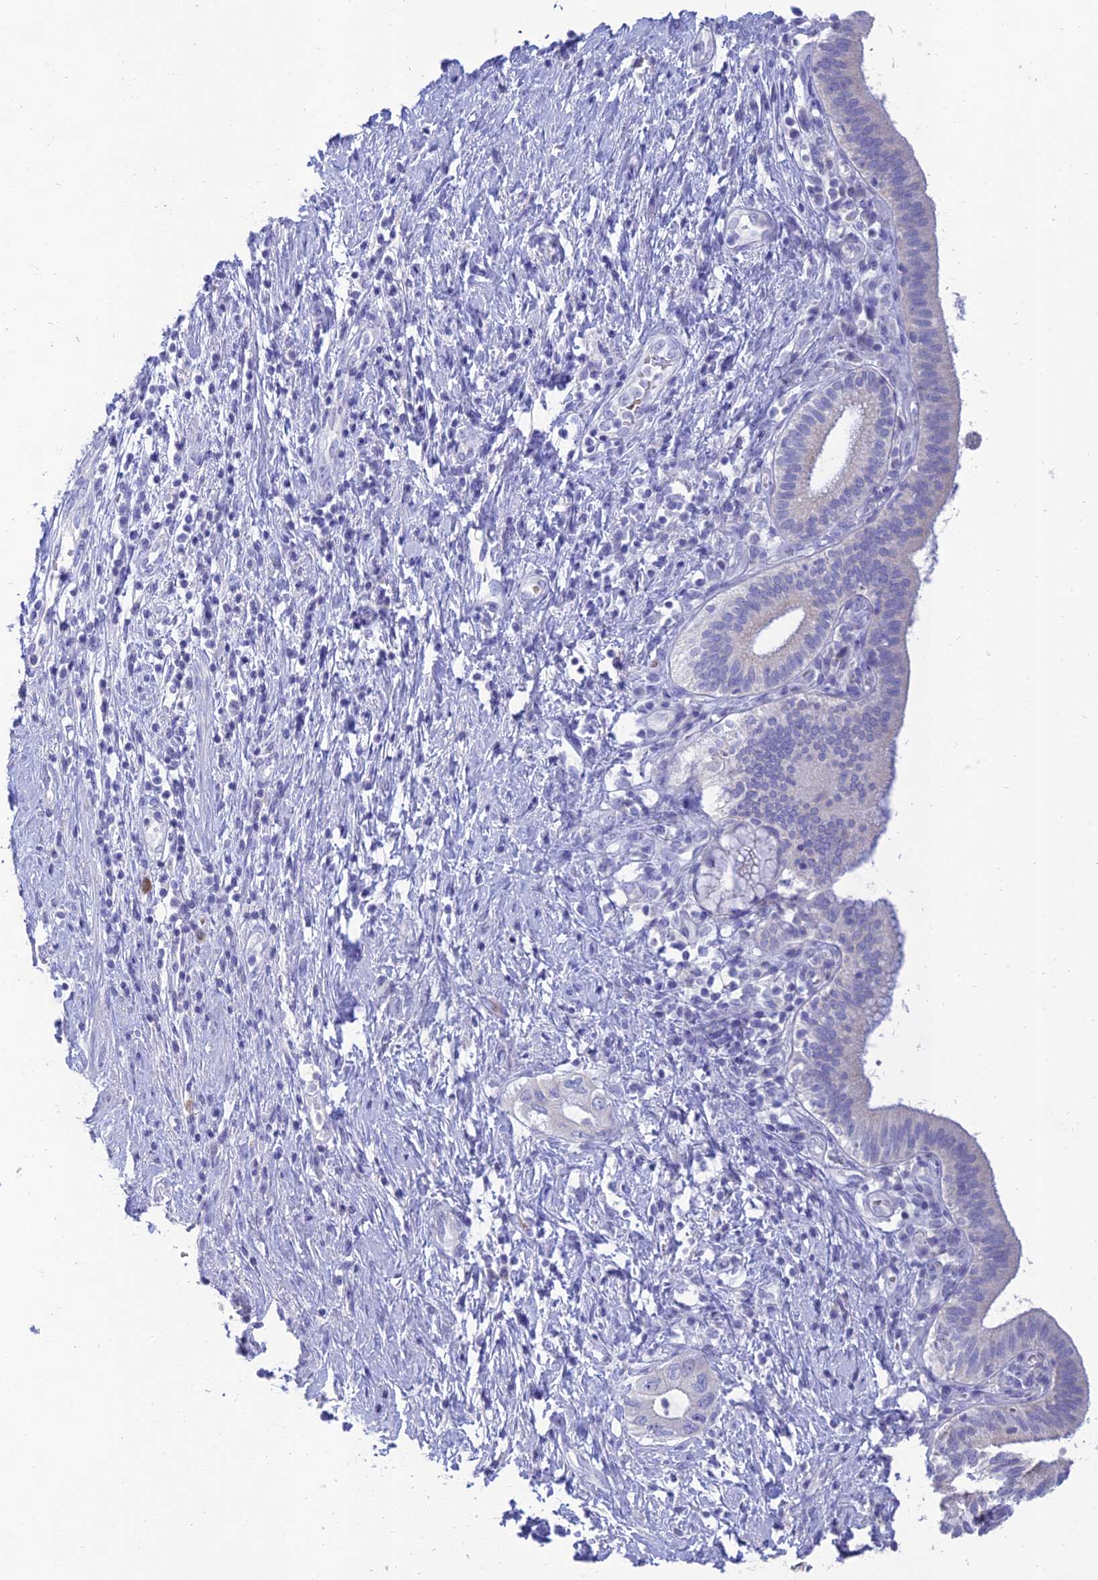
{"staining": {"intensity": "negative", "quantity": "none", "location": "none"}, "tissue": "pancreatic cancer", "cell_type": "Tumor cells", "image_type": "cancer", "snomed": [{"axis": "morphology", "description": "Adenocarcinoma, NOS"}, {"axis": "topography", "description": "Pancreas"}], "caption": "IHC micrograph of pancreatic adenocarcinoma stained for a protein (brown), which displays no staining in tumor cells.", "gene": "MAL2", "patient": {"sex": "female", "age": 73}}